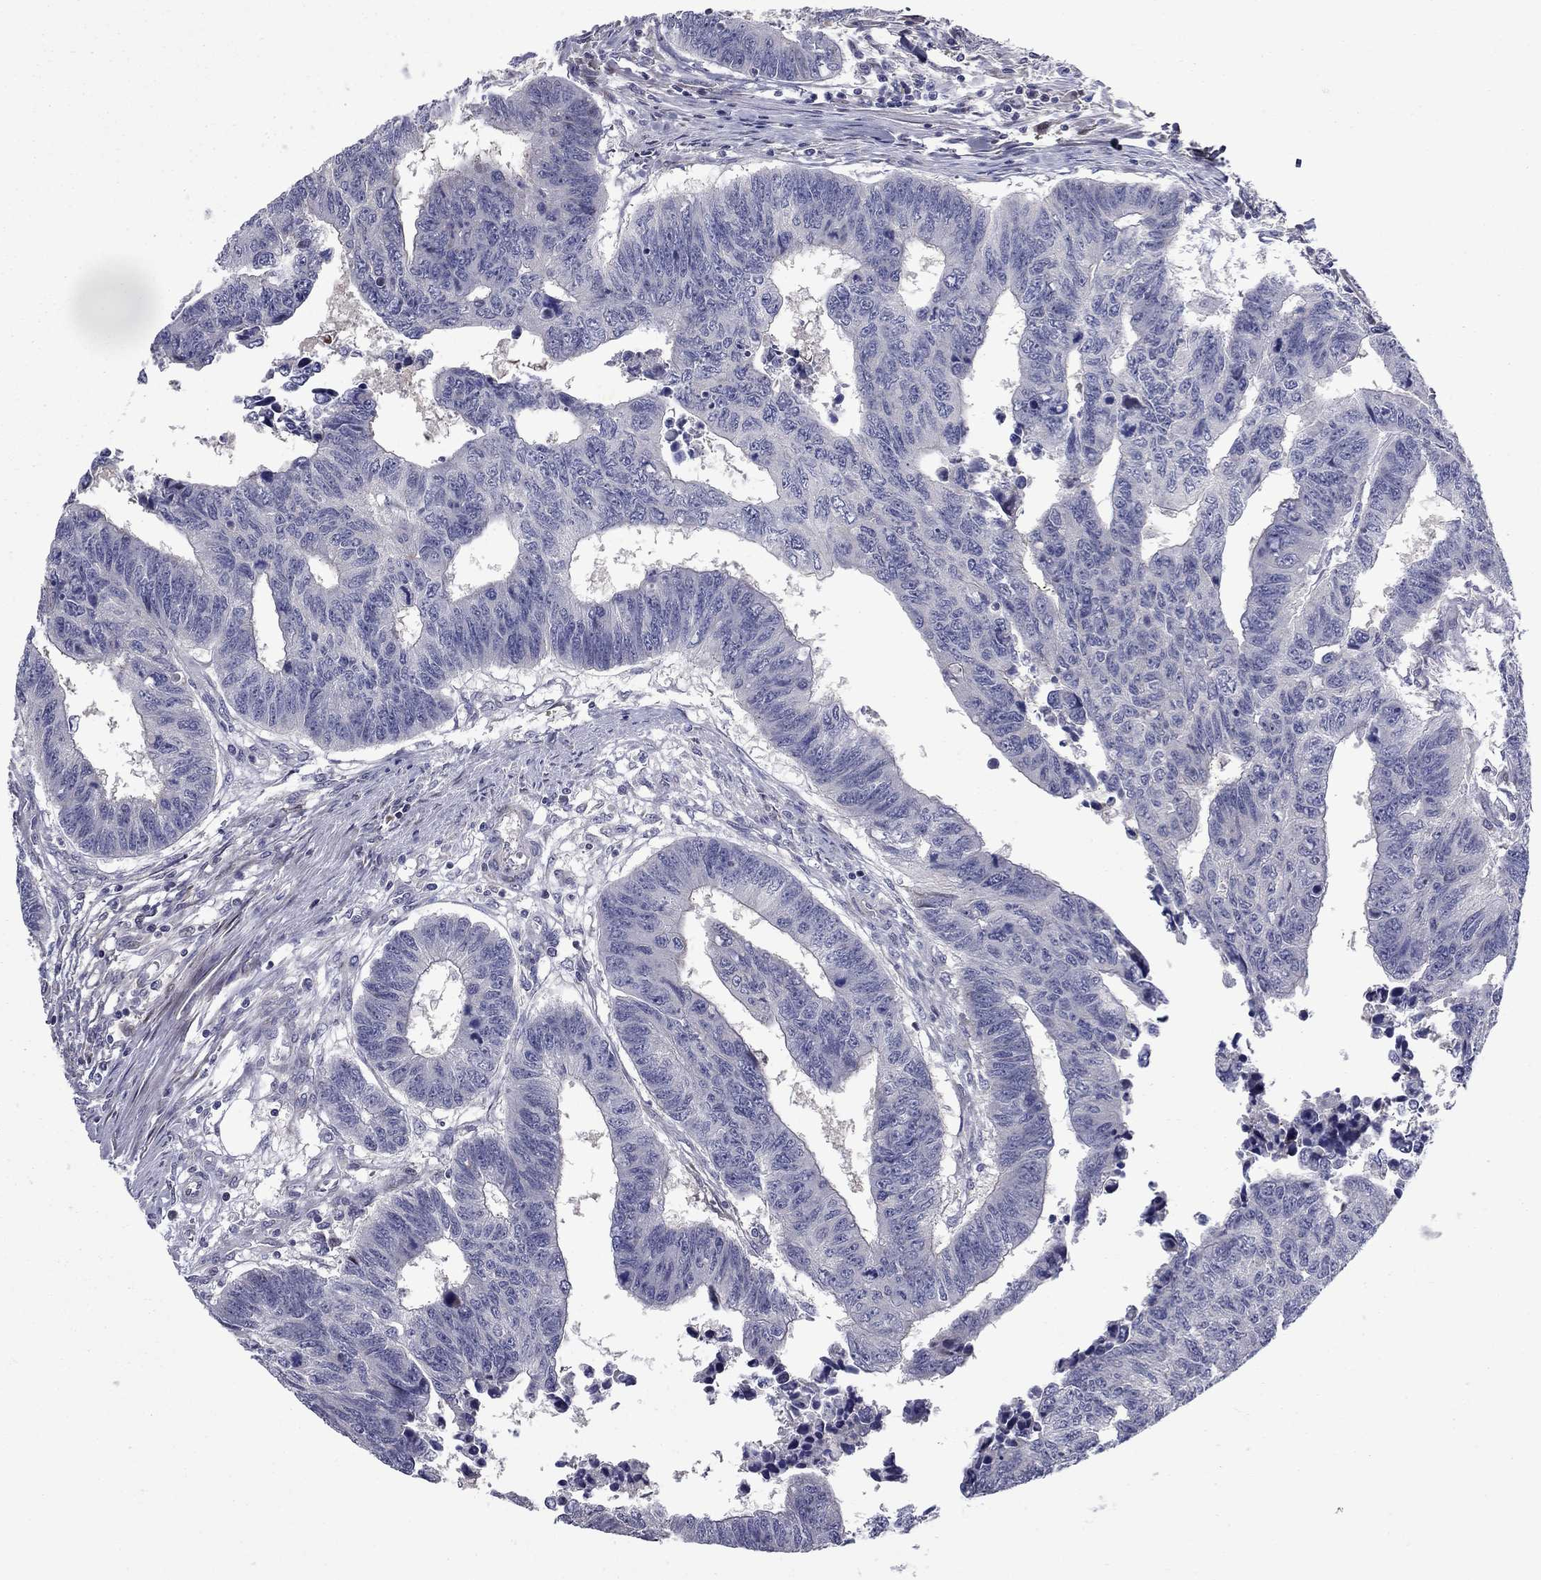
{"staining": {"intensity": "negative", "quantity": "none", "location": "none"}, "tissue": "colorectal cancer", "cell_type": "Tumor cells", "image_type": "cancer", "snomed": [{"axis": "morphology", "description": "Adenocarcinoma, NOS"}, {"axis": "topography", "description": "Rectum"}], "caption": "High power microscopy micrograph of an immunohistochemistry image of adenocarcinoma (colorectal), revealing no significant positivity in tumor cells. The staining is performed using DAB (3,3'-diaminobenzidine) brown chromogen with nuclei counter-stained in using hematoxylin.", "gene": "DUSP7", "patient": {"sex": "female", "age": 85}}